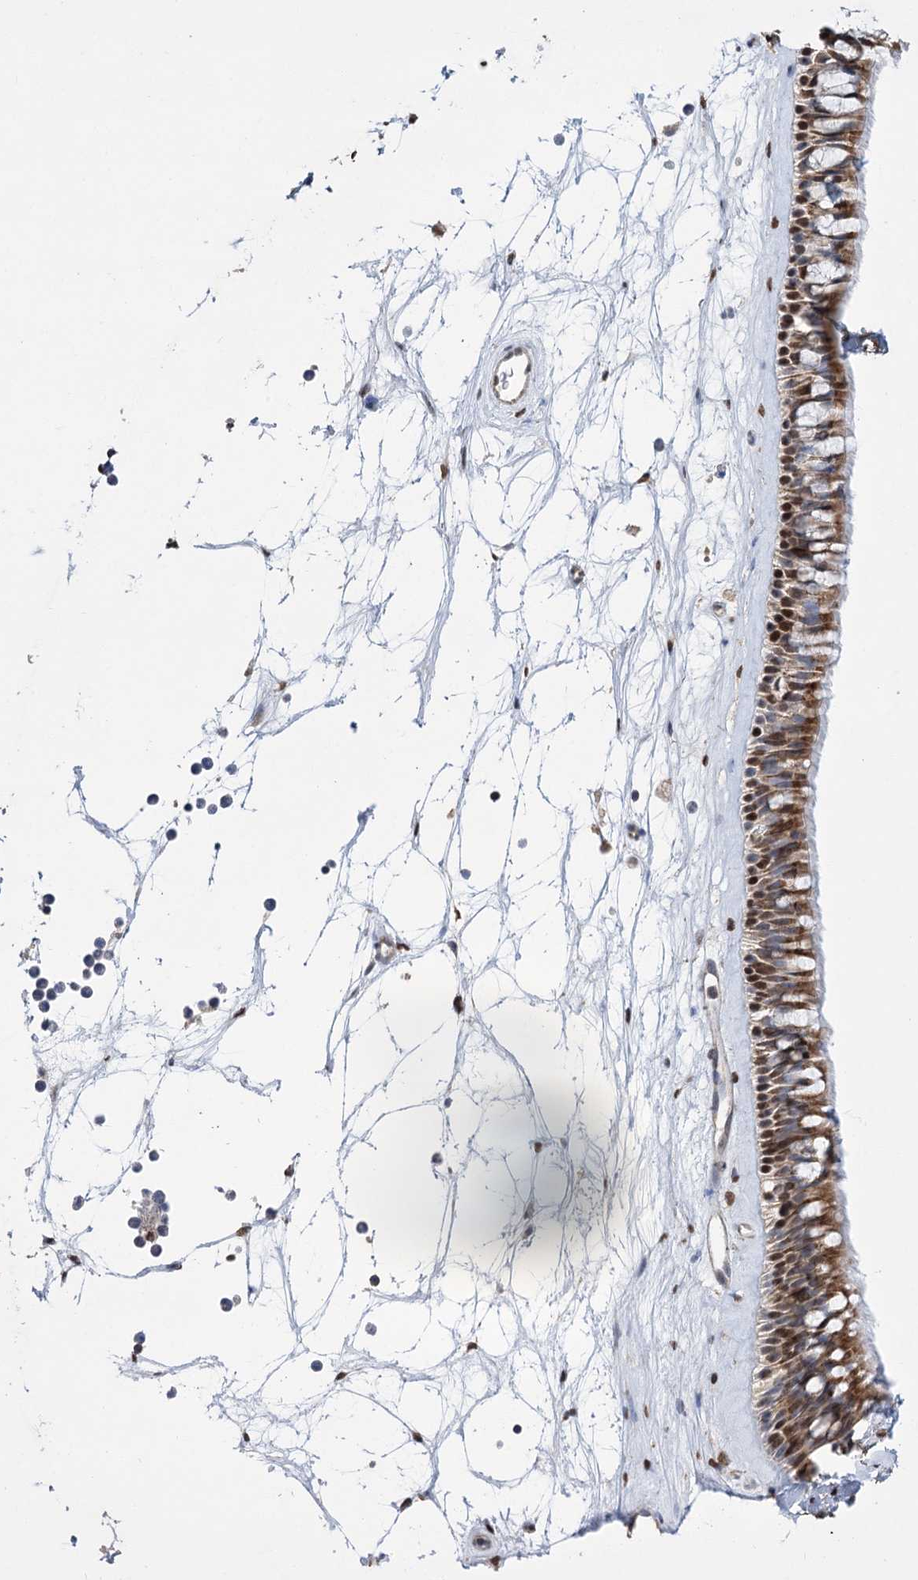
{"staining": {"intensity": "moderate", "quantity": ">75%", "location": "cytoplasmic/membranous,nuclear"}, "tissue": "nasopharynx", "cell_type": "Respiratory epithelial cells", "image_type": "normal", "snomed": [{"axis": "morphology", "description": "Normal tissue, NOS"}, {"axis": "topography", "description": "Nasopharynx"}], "caption": "Respiratory epithelial cells exhibit moderate cytoplasmic/membranous,nuclear expression in about >75% of cells in normal nasopharynx. (DAB IHC with brightfield microscopy, high magnification).", "gene": "NFU1", "patient": {"sex": "male", "age": 64}}